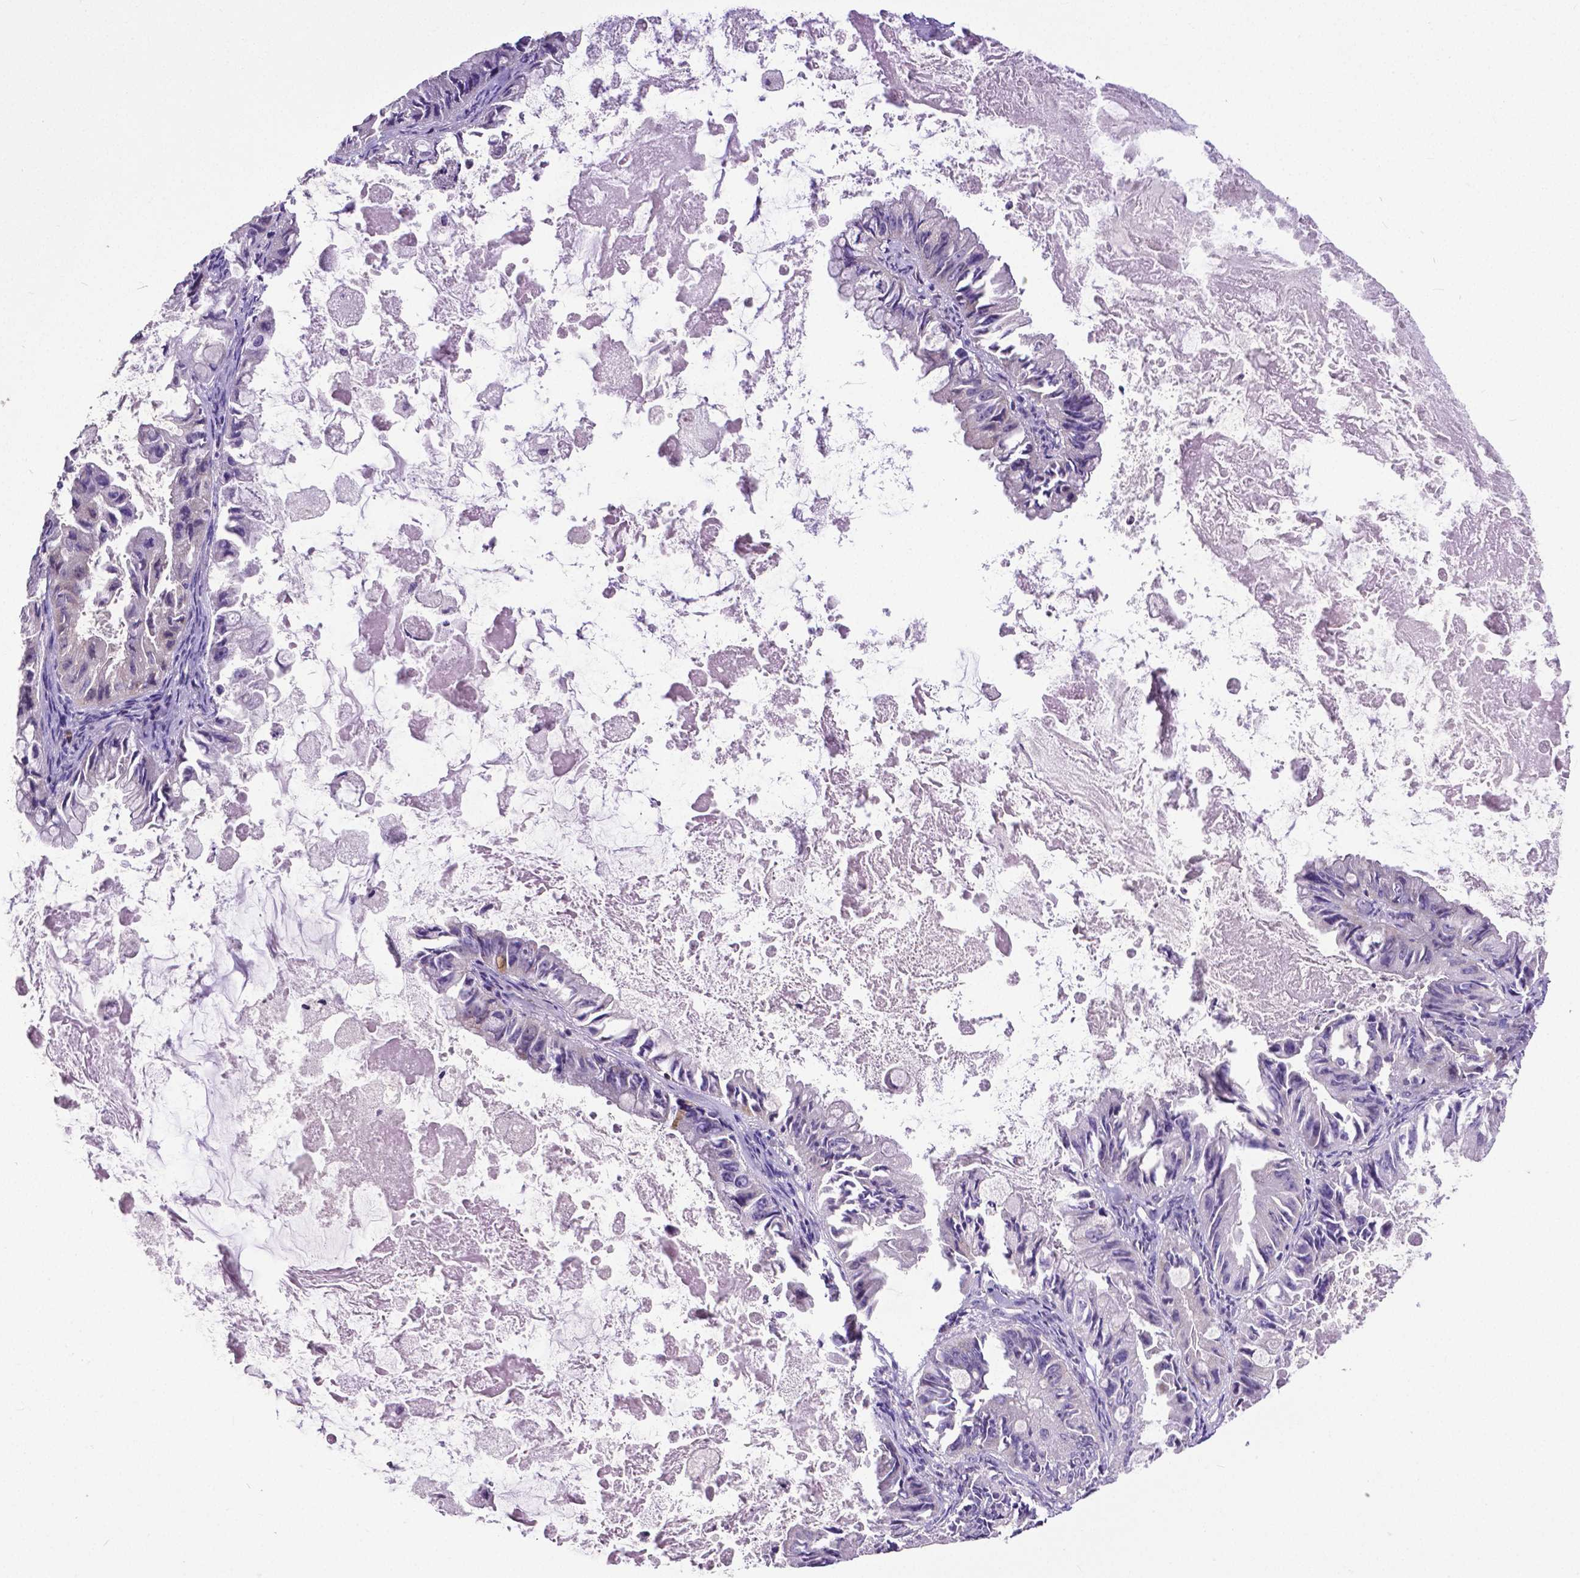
{"staining": {"intensity": "weak", "quantity": "<25%", "location": "cytoplasmic/membranous"}, "tissue": "ovarian cancer", "cell_type": "Tumor cells", "image_type": "cancer", "snomed": [{"axis": "morphology", "description": "Cystadenocarcinoma, mucinous, NOS"}, {"axis": "topography", "description": "Ovary"}], "caption": "A high-resolution photomicrograph shows immunohistochemistry staining of ovarian cancer (mucinous cystadenocarcinoma), which exhibits no significant expression in tumor cells.", "gene": "MCL1", "patient": {"sex": "female", "age": 61}}